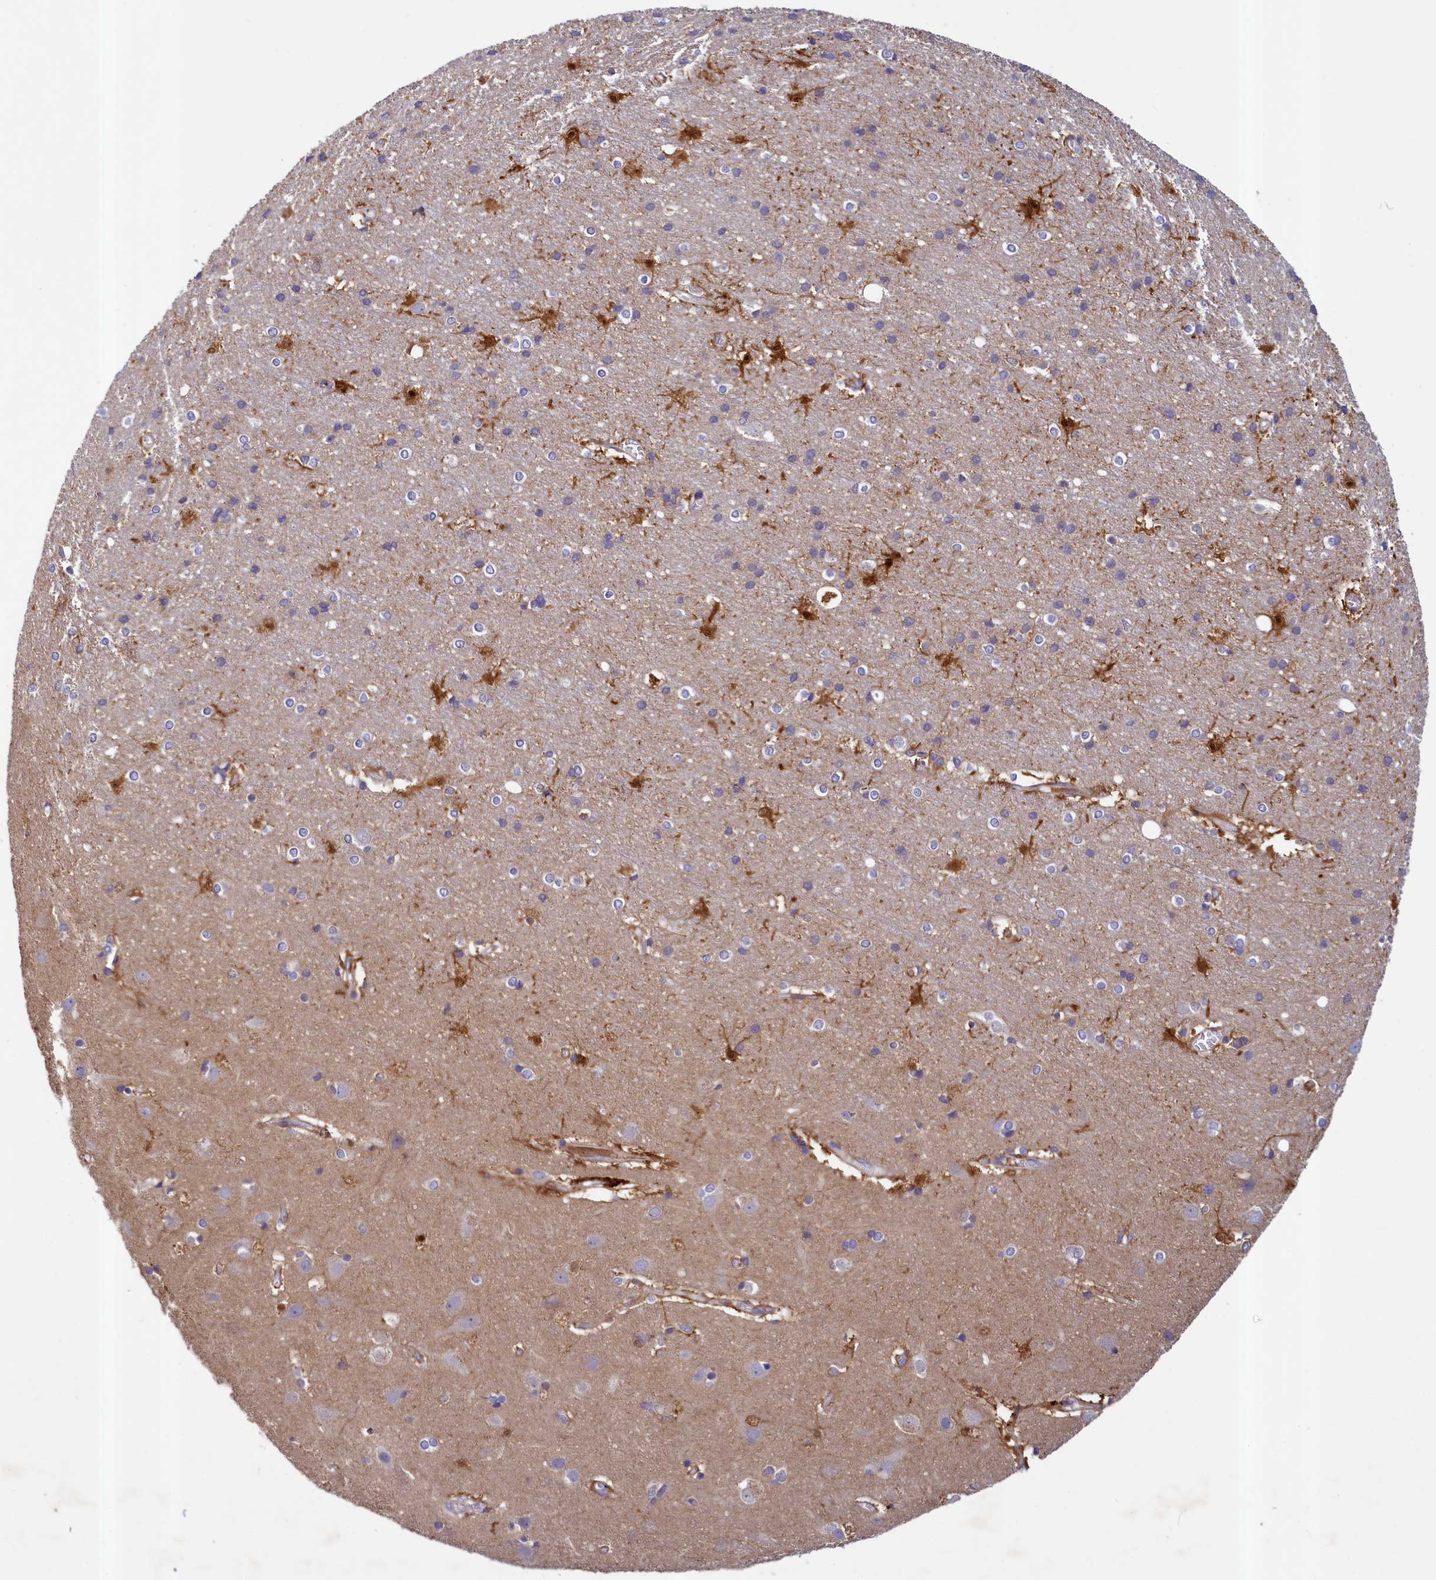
{"staining": {"intensity": "weak", "quantity": "25%-75%", "location": "cytoplasmic/membranous"}, "tissue": "cerebral cortex", "cell_type": "Endothelial cells", "image_type": "normal", "snomed": [{"axis": "morphology", "description": "Normal tissue, NOS"}, {"axis": "topography", "description": "Cerebral cortex"}], "caption": "Protein expression by IHC exhibits weak cytoplasmic/membranous positivity in approximately 25%-75% of endothelial cells in normal cerebral cortex.", "gene": "NUBP1", "patient": {"sex": "male", "age": 54}}